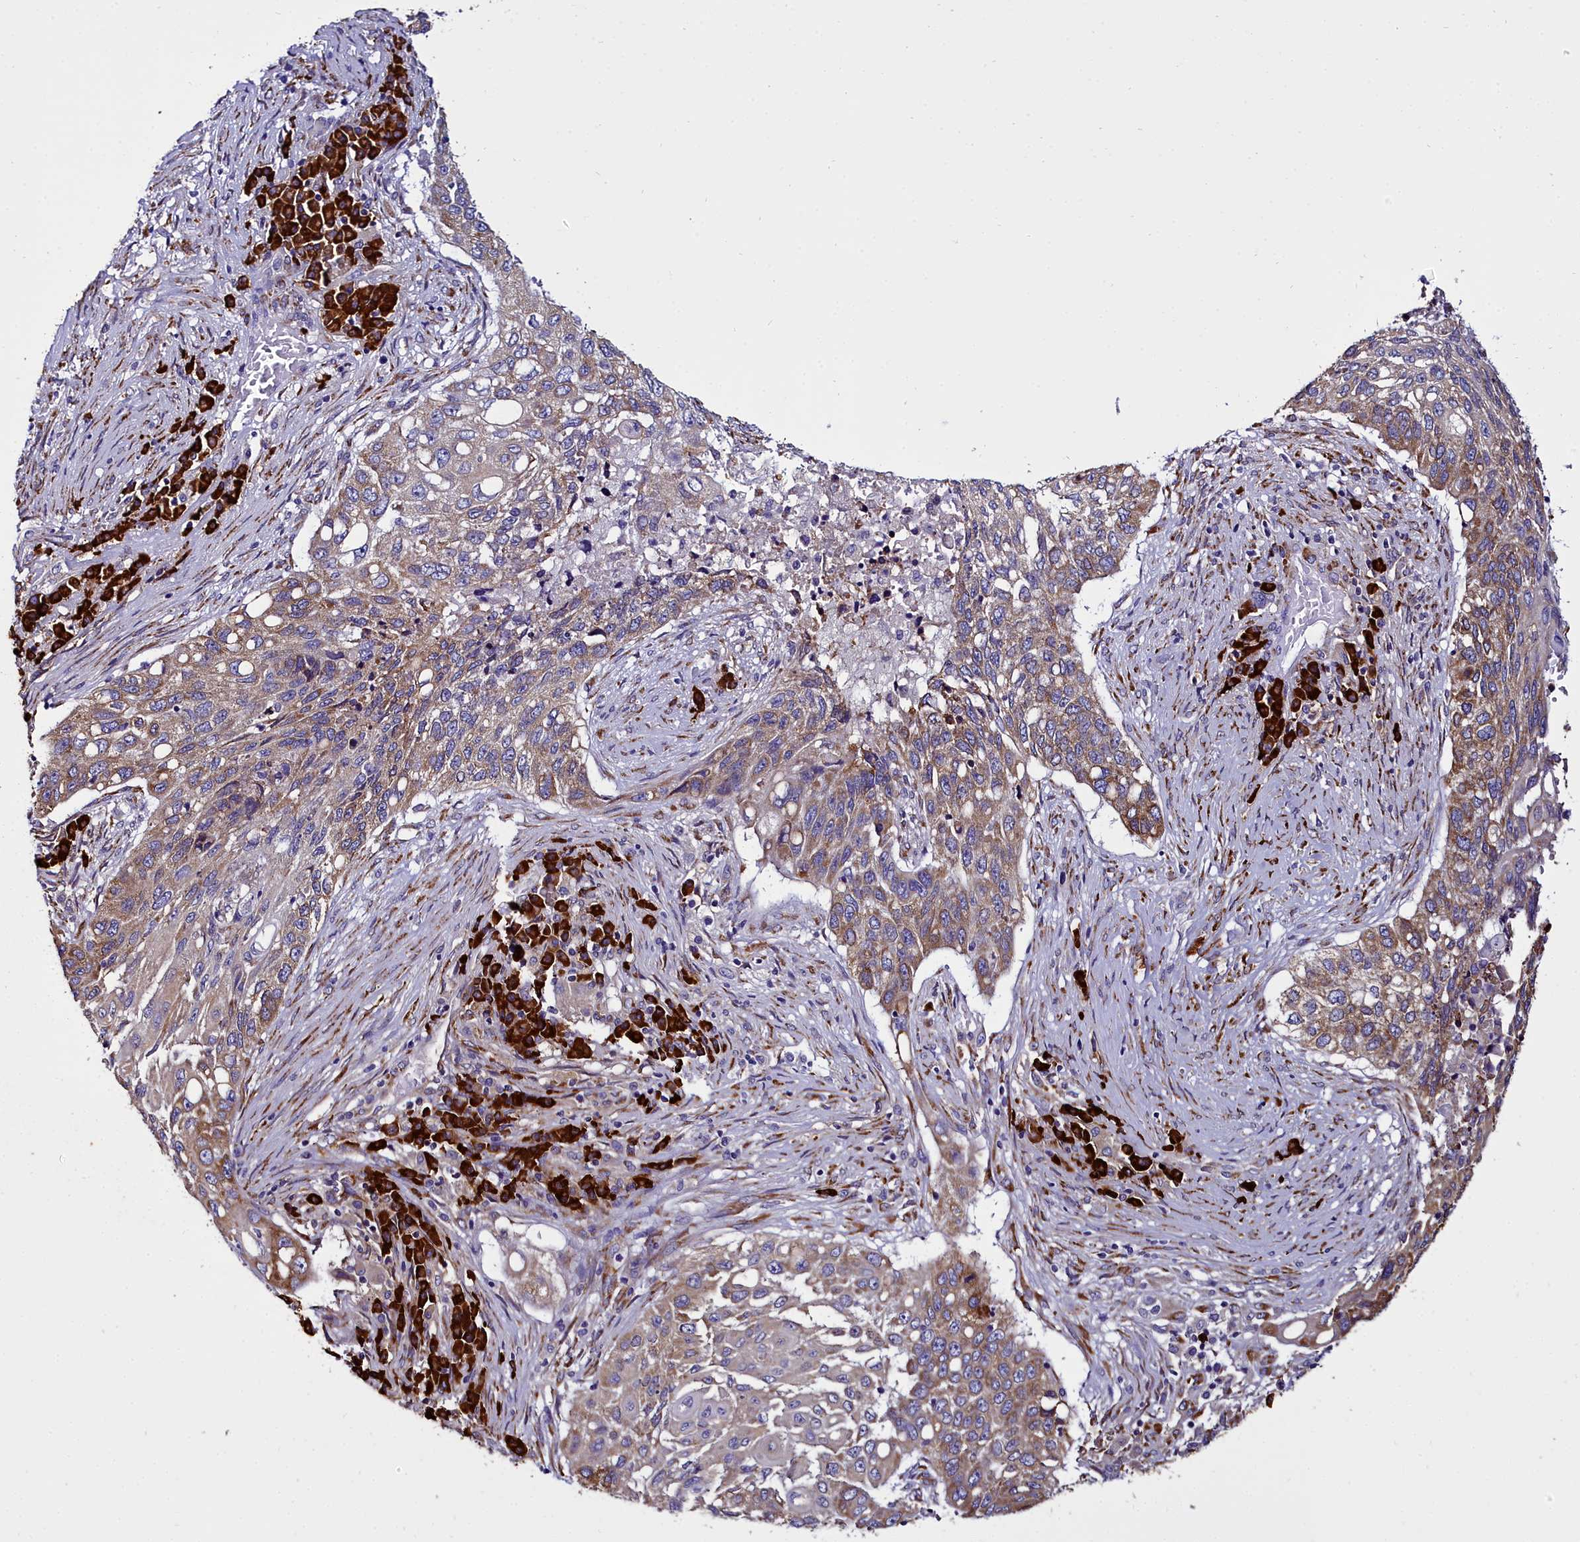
{"staining": {"intensity": "moderate", "quantity": "25%-75%", "location": "cytoplasmic/membranous"}, "tissue": "lung cancer", "cell_type": "Tumor cells", "image_type": "cancer", "snomed": [{"axis": "morphology", "description": "Squamous cell carcinoma, NOS"}, {"axis": "topography", "description": "Lung"}], "caption": "Lung squamous cell carcinoma stained for a protein (brown) exhibits moderate cytoplasmic/membranous positive staining in approximately 25%-75% of tumor cells.", "gene": "TXNDC5", "patient": {"sex": "female", "age": 63}}